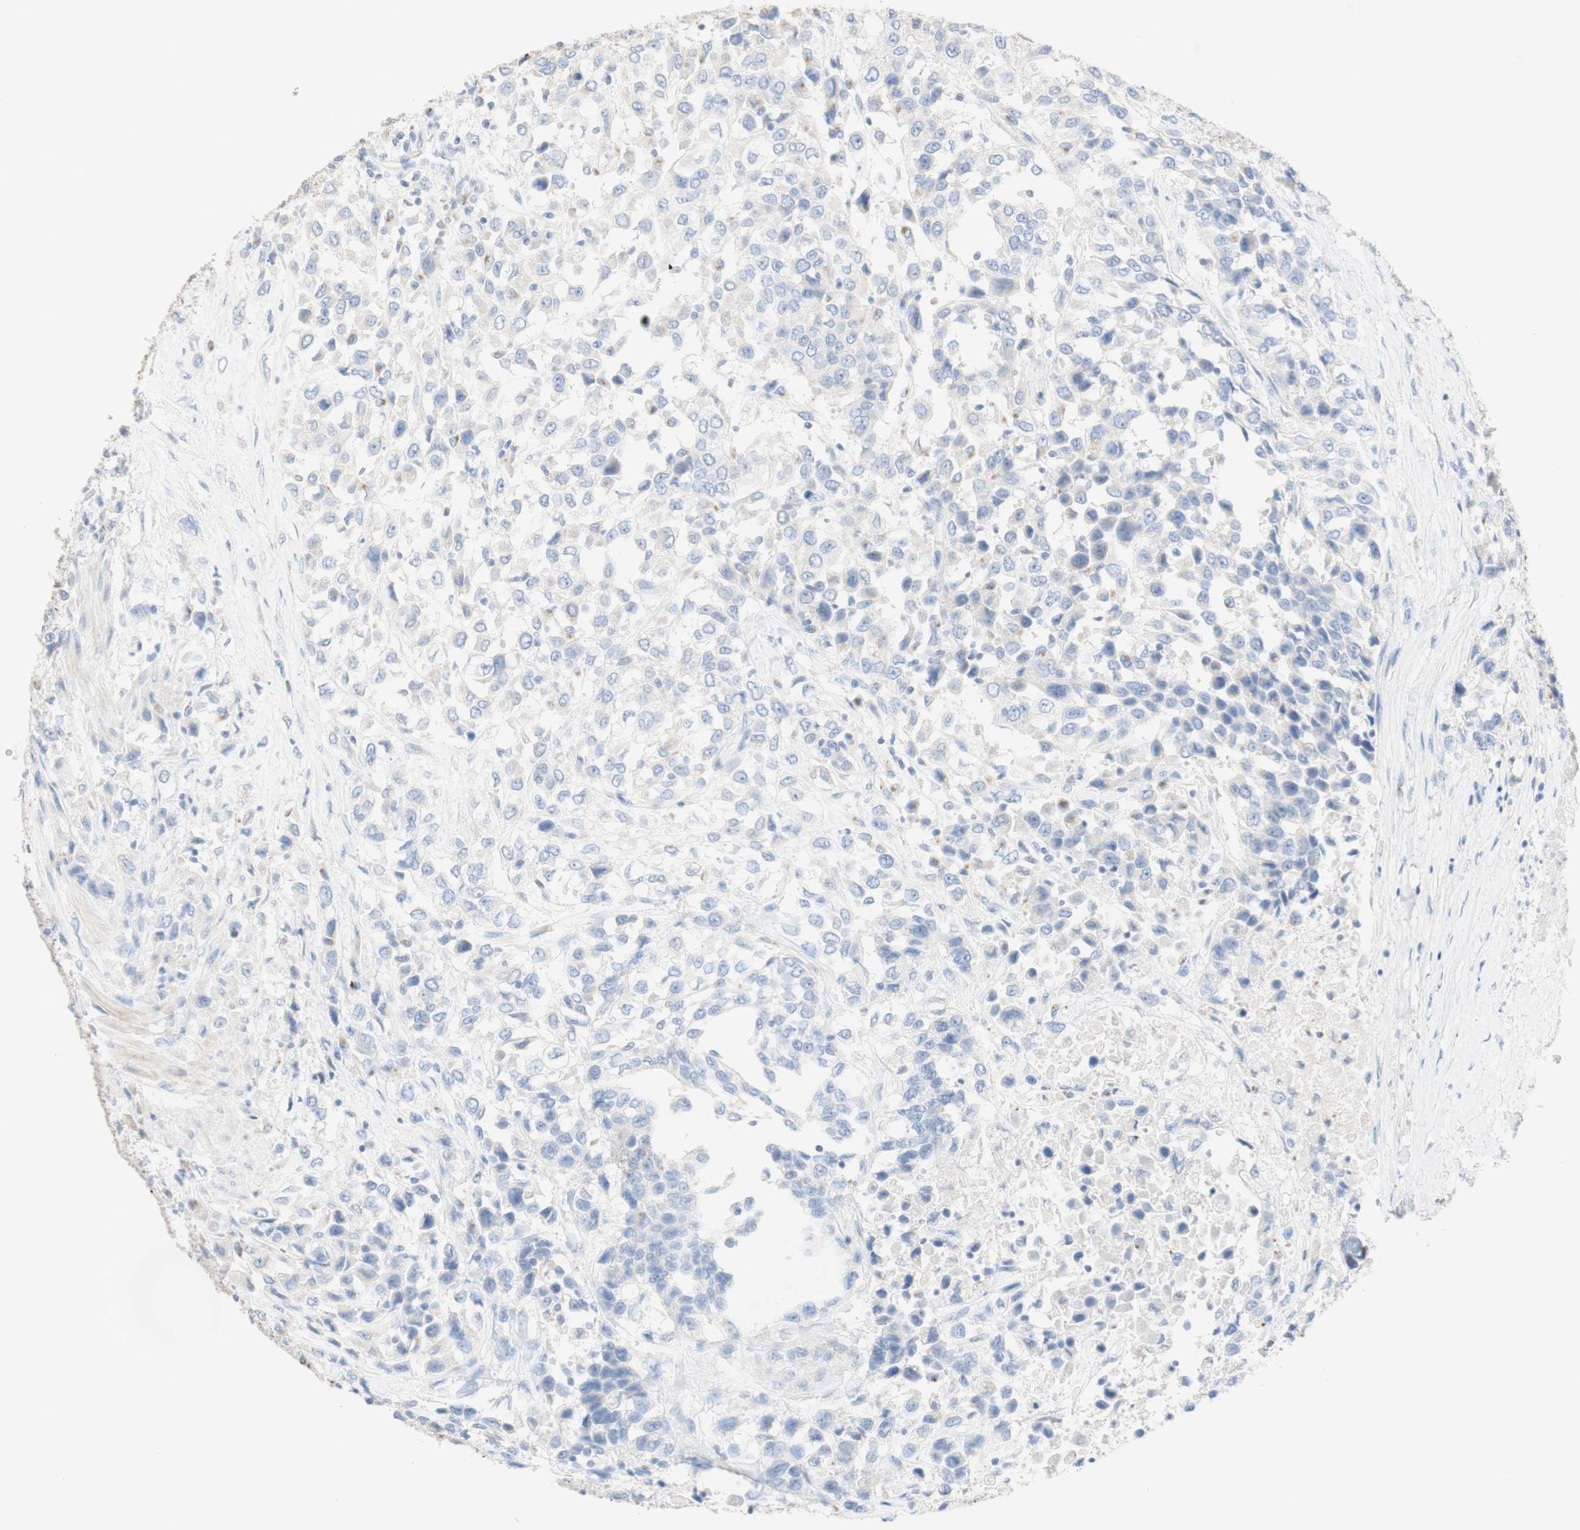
{"staining": {"intensity": "negative", "quantity": "none", "location": "none"}, "tissue": "urothelial cancer", "cell_type": "Tumor cells", "image_type": "cancer", "snomed": [{"axis": "morphology", "description": "Urothelial carcinoma, High grade"}, {"axis": "topography", "description": "Urinary bladder"}], "caption": "Micrograph shows no significant protein expression in tumor cells of urothelial cancer. Brightfield microscopy of immunohistochemistry stained with DAB (3,3'-diaminobenzidine) (brown) and hematoxylin (blue), captured at high magnification.", "gene": "MANEA", "patient": {"sex": "female", "age": 80}}